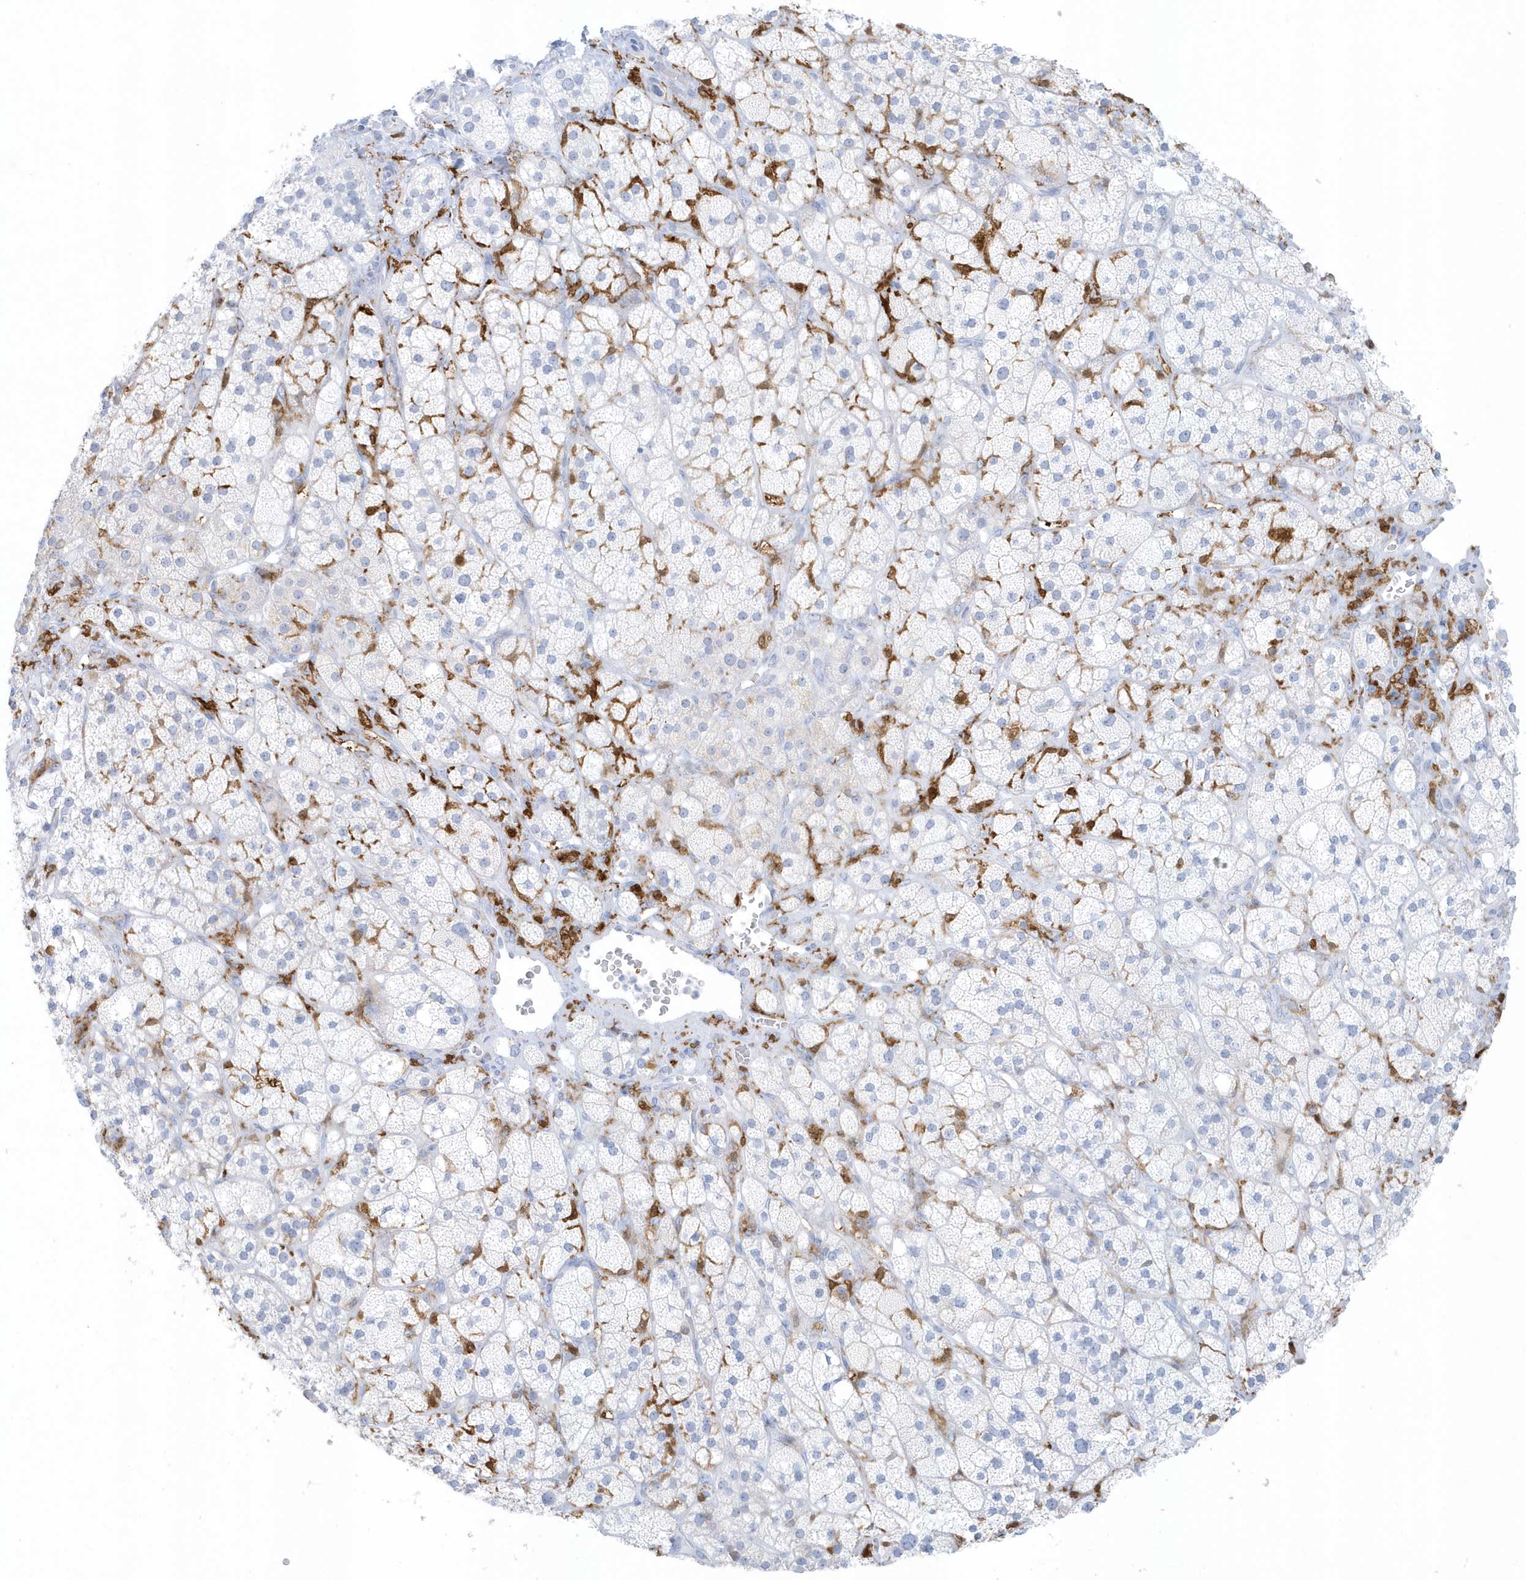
{"staining": {"intensity": "moderate", "quantity": "<25%", "location": "cytoplasmic/membranous"}, "tissue": "adrenal gland", "cell_type": "Glandular cells", "image_type": "normal", "snomed": [{"axis": "morphology", "description": "Normal tissue, NOS"}, {"axis": "topography", "description": "Adrenal gland"}], "caption": "Approximately <25% of glandular cells in unremarkable adrenal gland reveal moderate cytoplasmic/membranous protein positivity as visualized by brown immunohistochemical staining.", "gene": "FAM98A", "patient": {"sex": "male", "age": 61}}